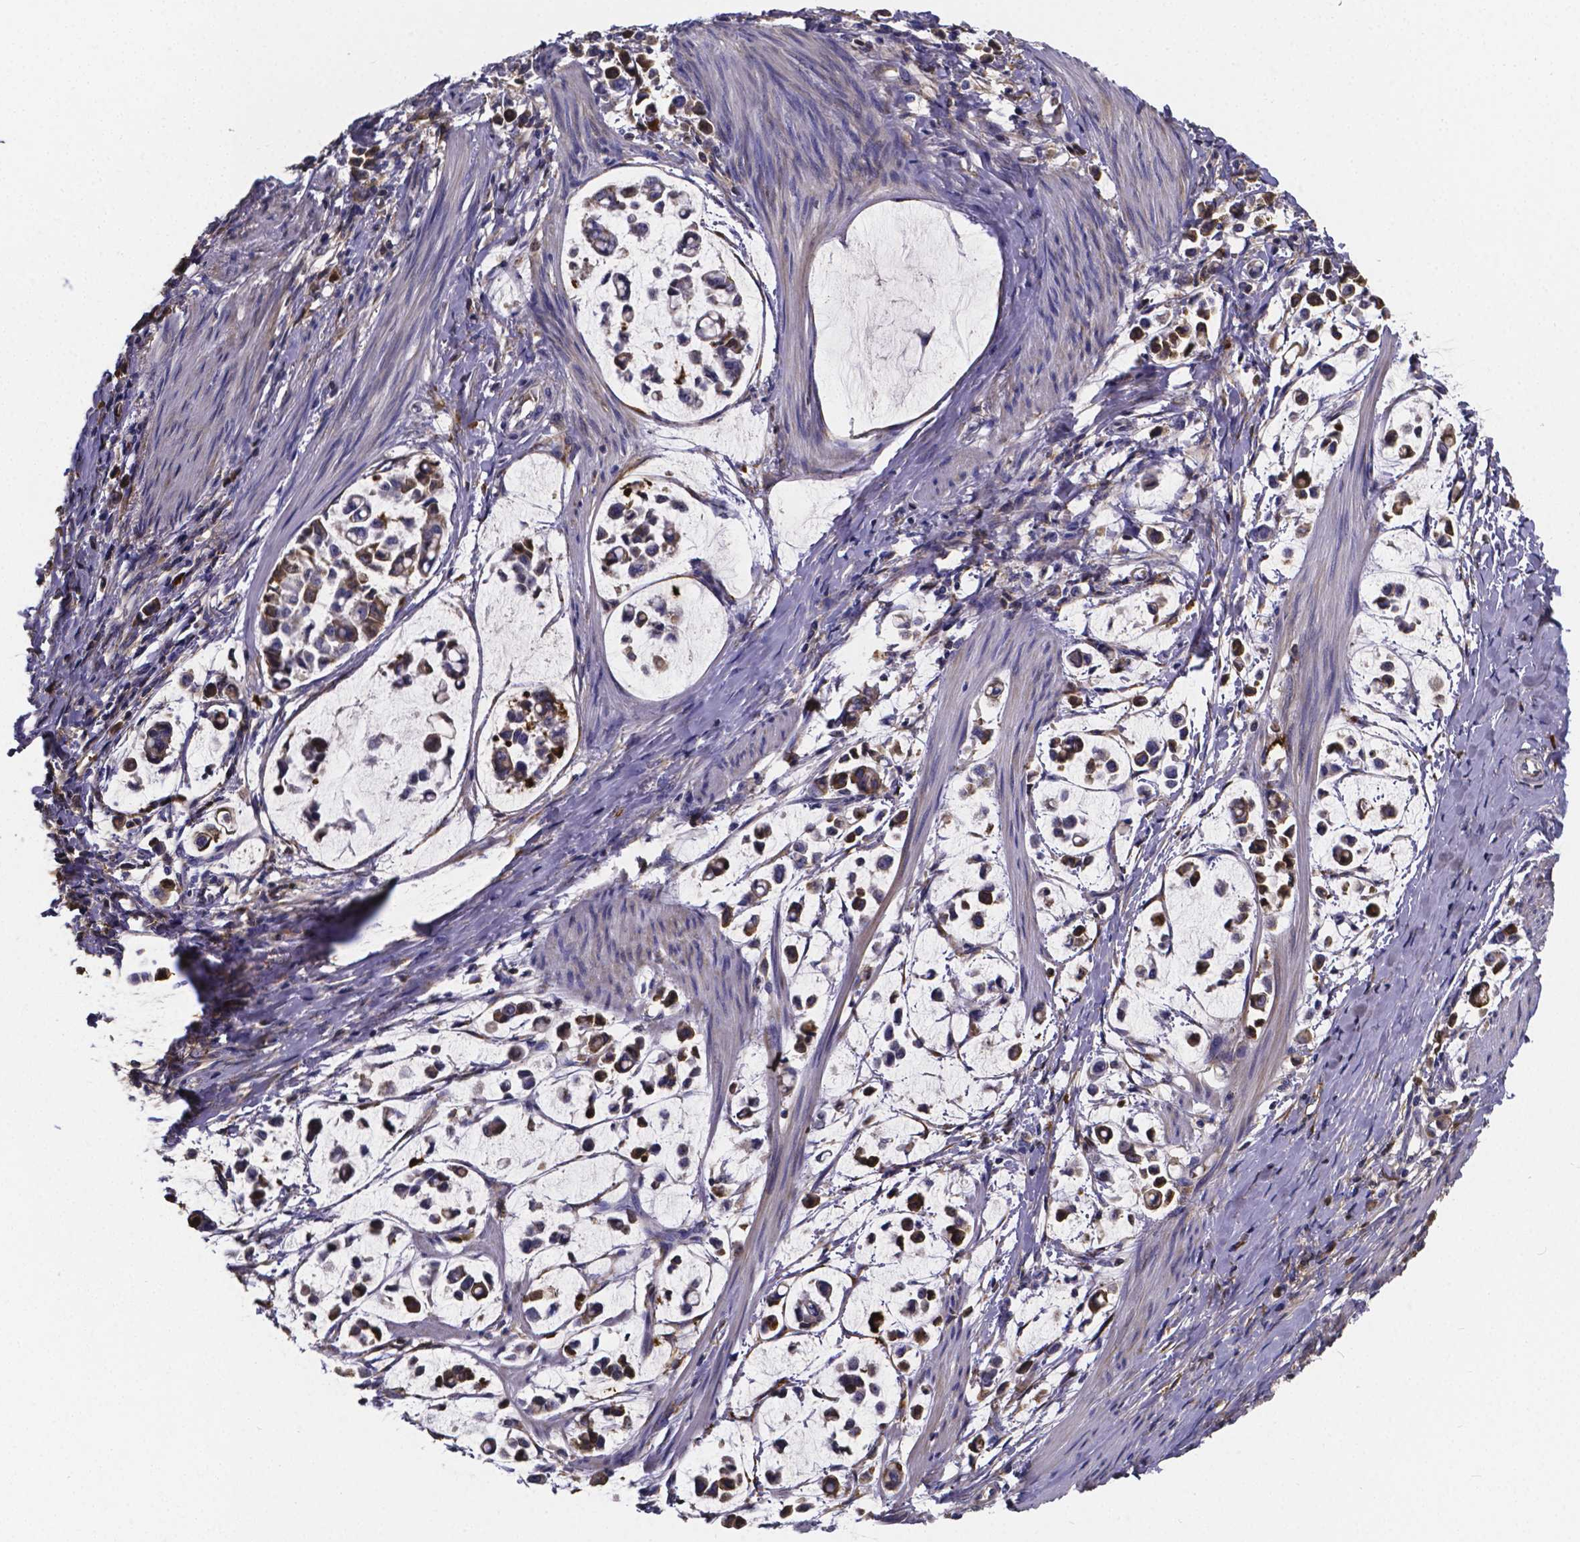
{"staining": {"intensity": "moderate", "quantity": "25%-75%", "location": "cytoplasmic/membranous"}, "tissue": "stomach cancer", "cell_type": "Tumor cells", "image_type": "cancer", "snomed": [{"axis": "morphology", "description": "Adenocarcinoma, NOS"}, {"axis": "topography", "description": "Stomach"}], "caption": "A medium amount of moderate cytoplasmic/membranous expression is appreciated in about 25%-75% of tumor cells in stomach adenocarcinoma tissue.", "gene": "SFRP4", "patient": {"sex": "male", "age": 82}}